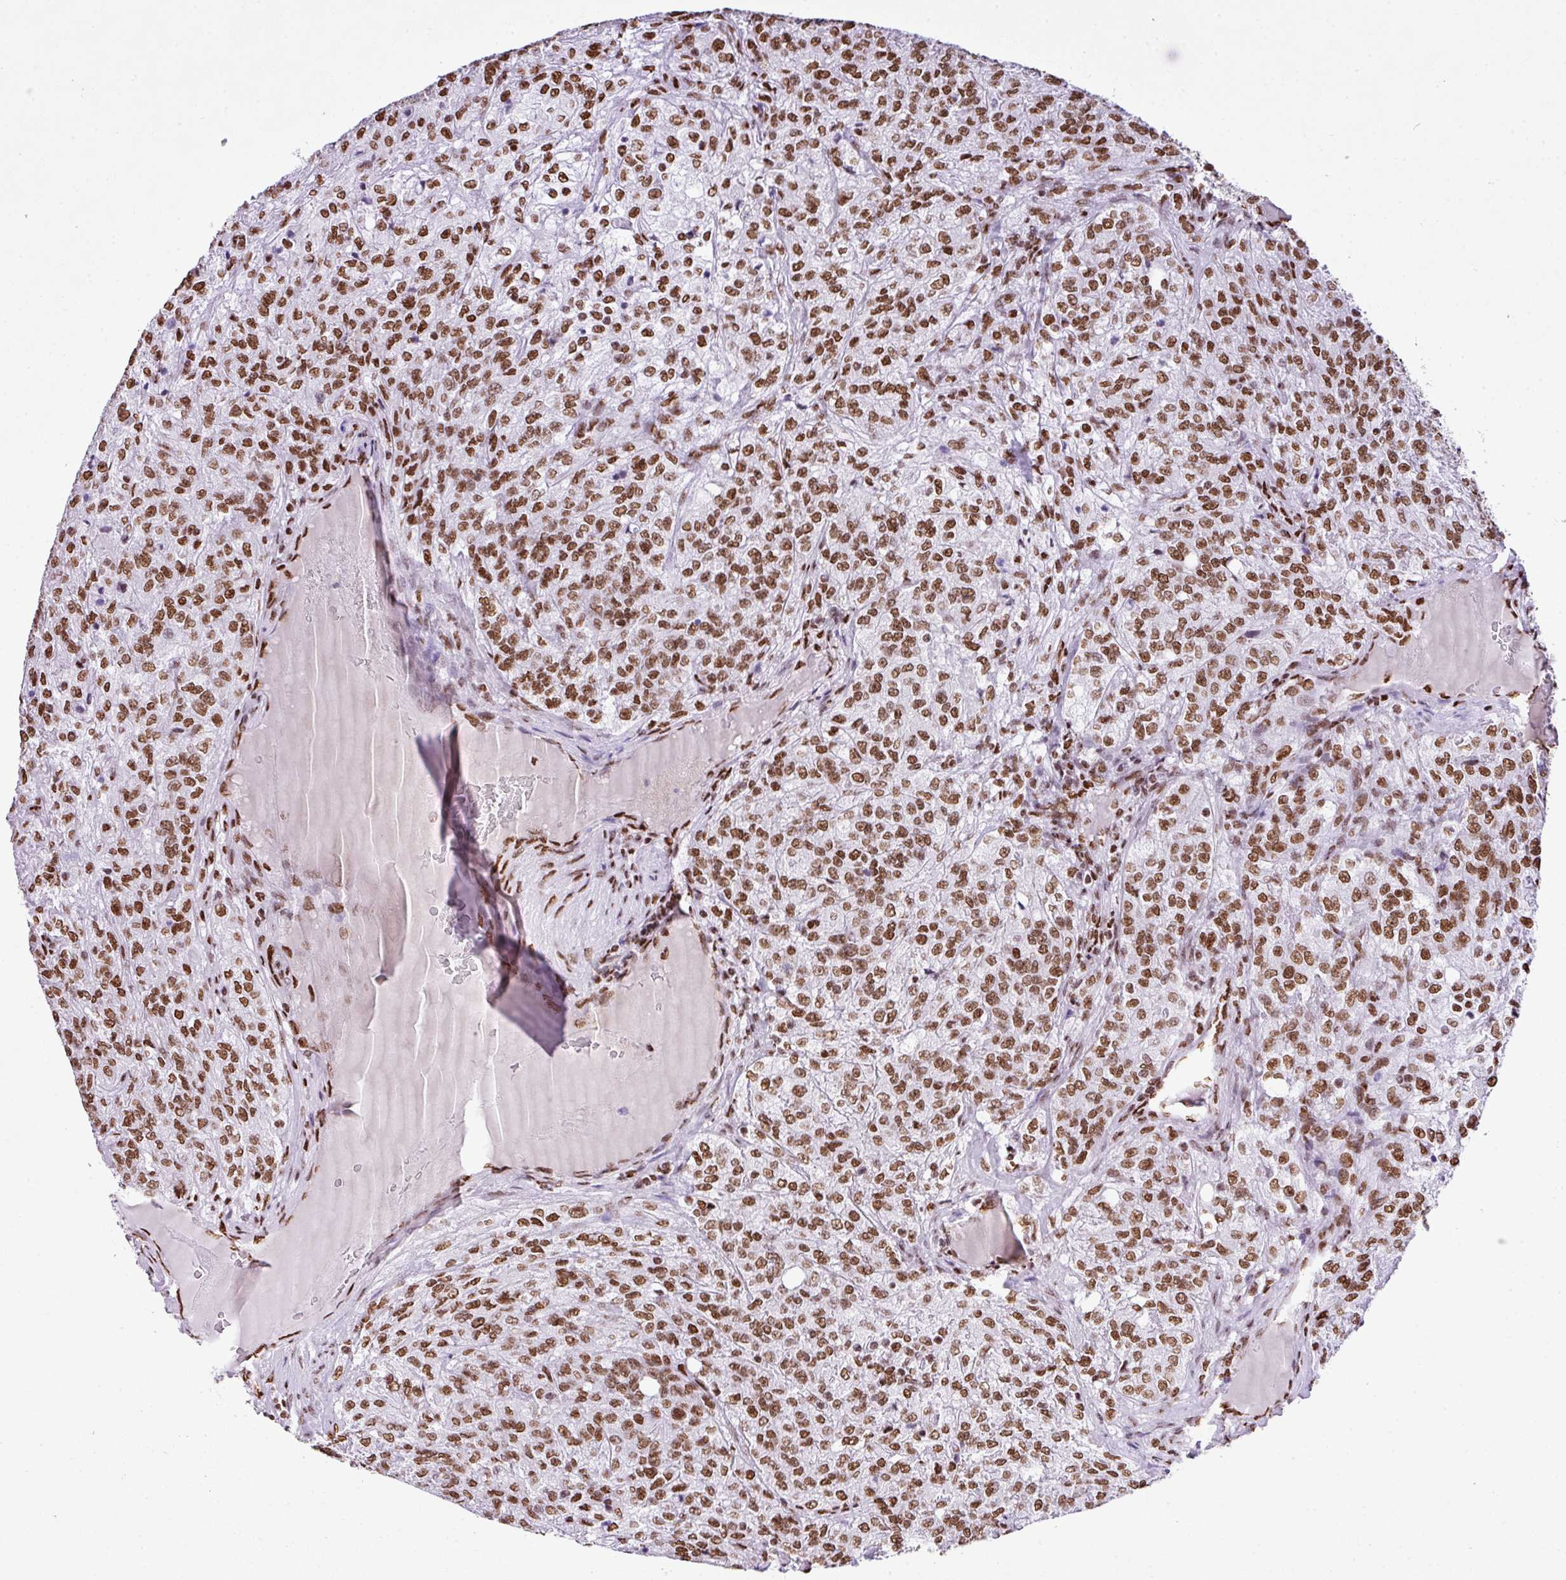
{"staining": {"intensity": "moderate", "quantity": ">75%", "location": "nuclear"}, "tissue": "renal cancer", "cell_type": "Tumor cells", "image_type": "cancer", "snomed": [{"axis": "morphology", "description": "Adenocarcinoma, NOS"}, {"axis": "topography", "description": "Kidney"}], "caption": "A medium amount of moderate nuclear positivity is identified in about >75% of tumor cells in renal cancer (adenocarcinoma) tissue.", "gene": "RARG", "patient": {"sex": "female", "age": 63}}